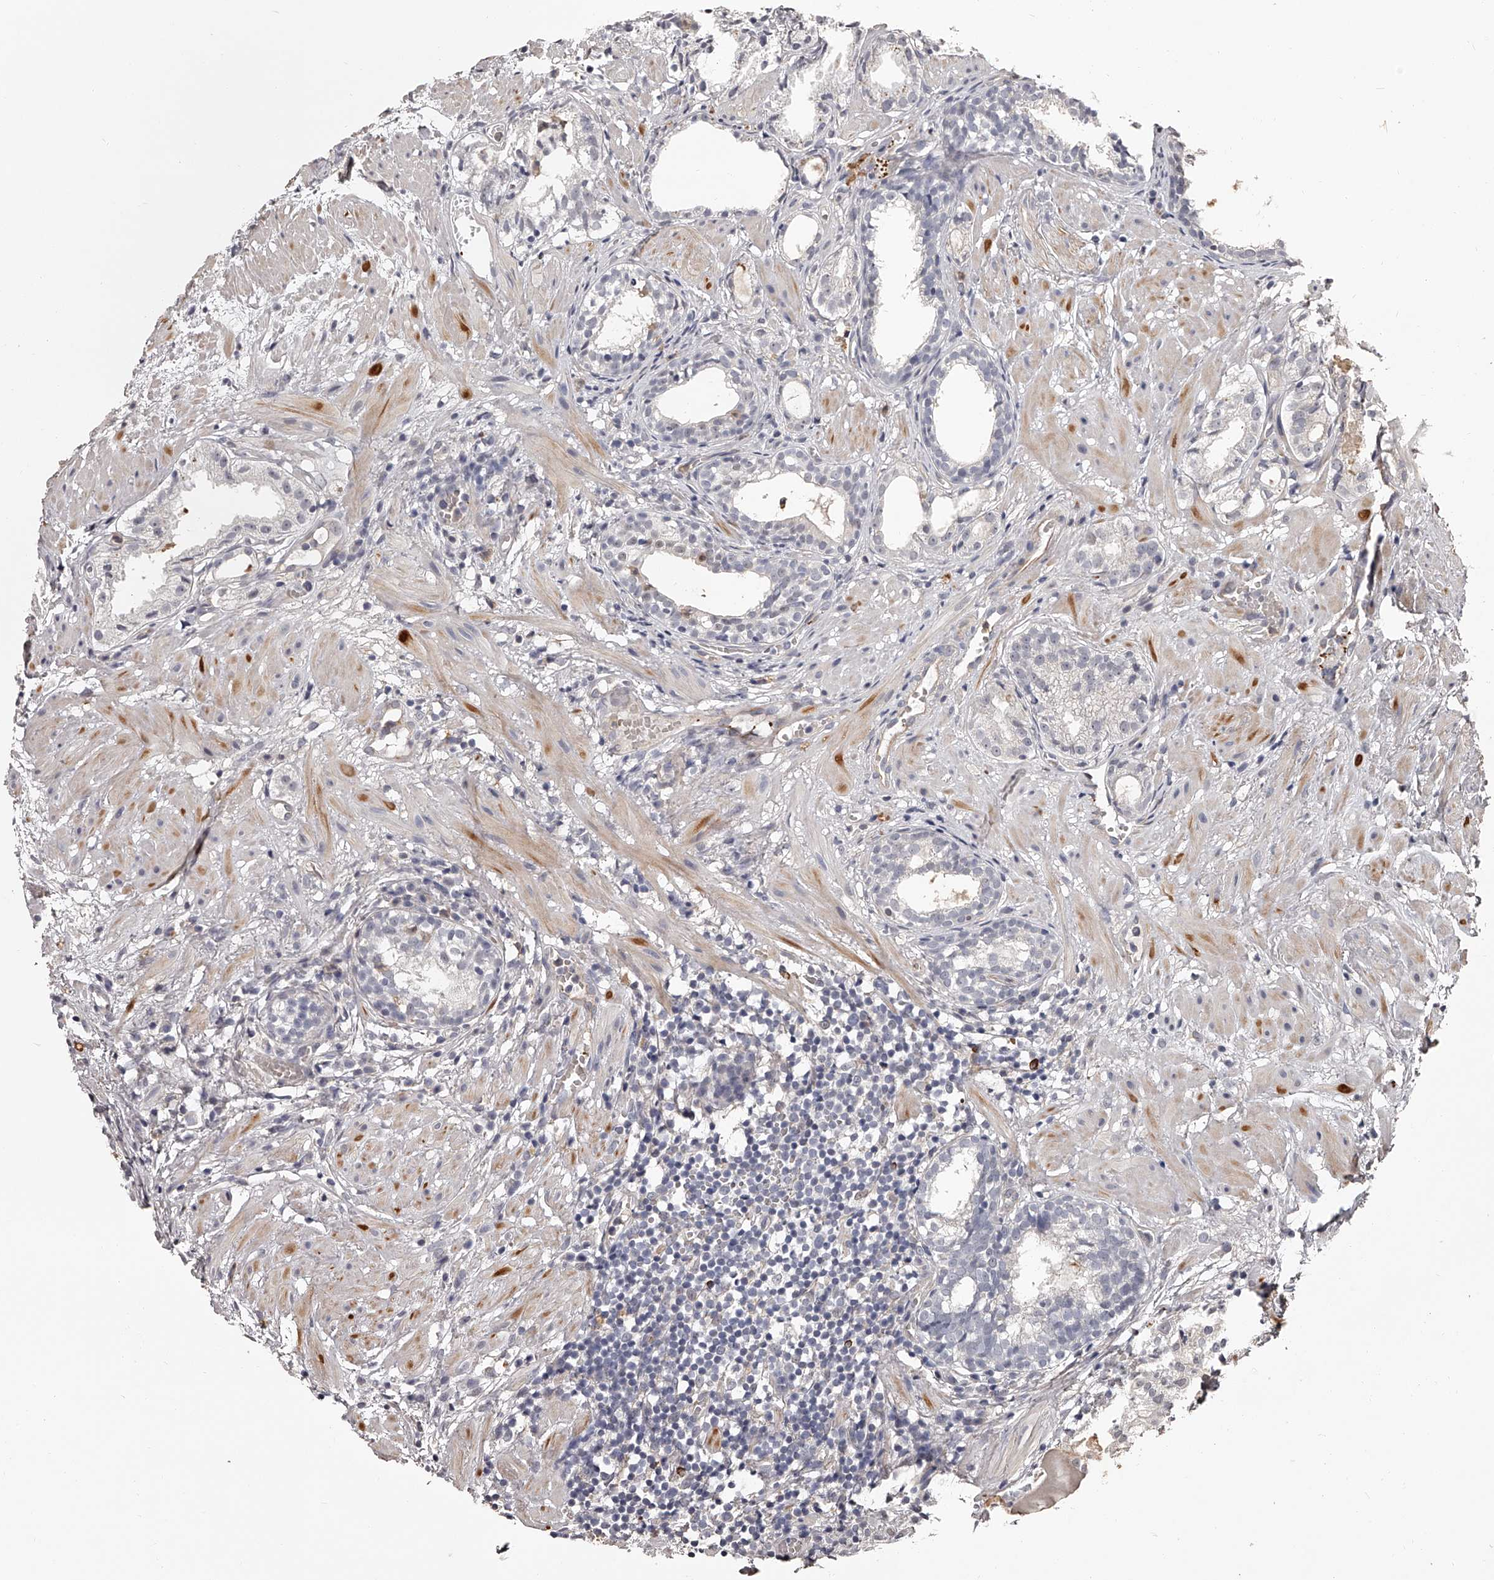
{"staining": {"intensity": "negative", "quantity": "none", "location": "none"}, "tissue": "prostate cancer", "cell_type": "Tumor cells", "image_type": "cancer", "snomed": [{"axis": "morphology", "description": "Adenocarcinoma, Low grade"}, {"axis": "topography", "description": "Prostate"}], "caption": "The image reveals no significant staining in tumor cells of prostate low-grade adenocarcinoma.", "gene": "URGCP", "patient": {"sex": "male", "age": 88}}